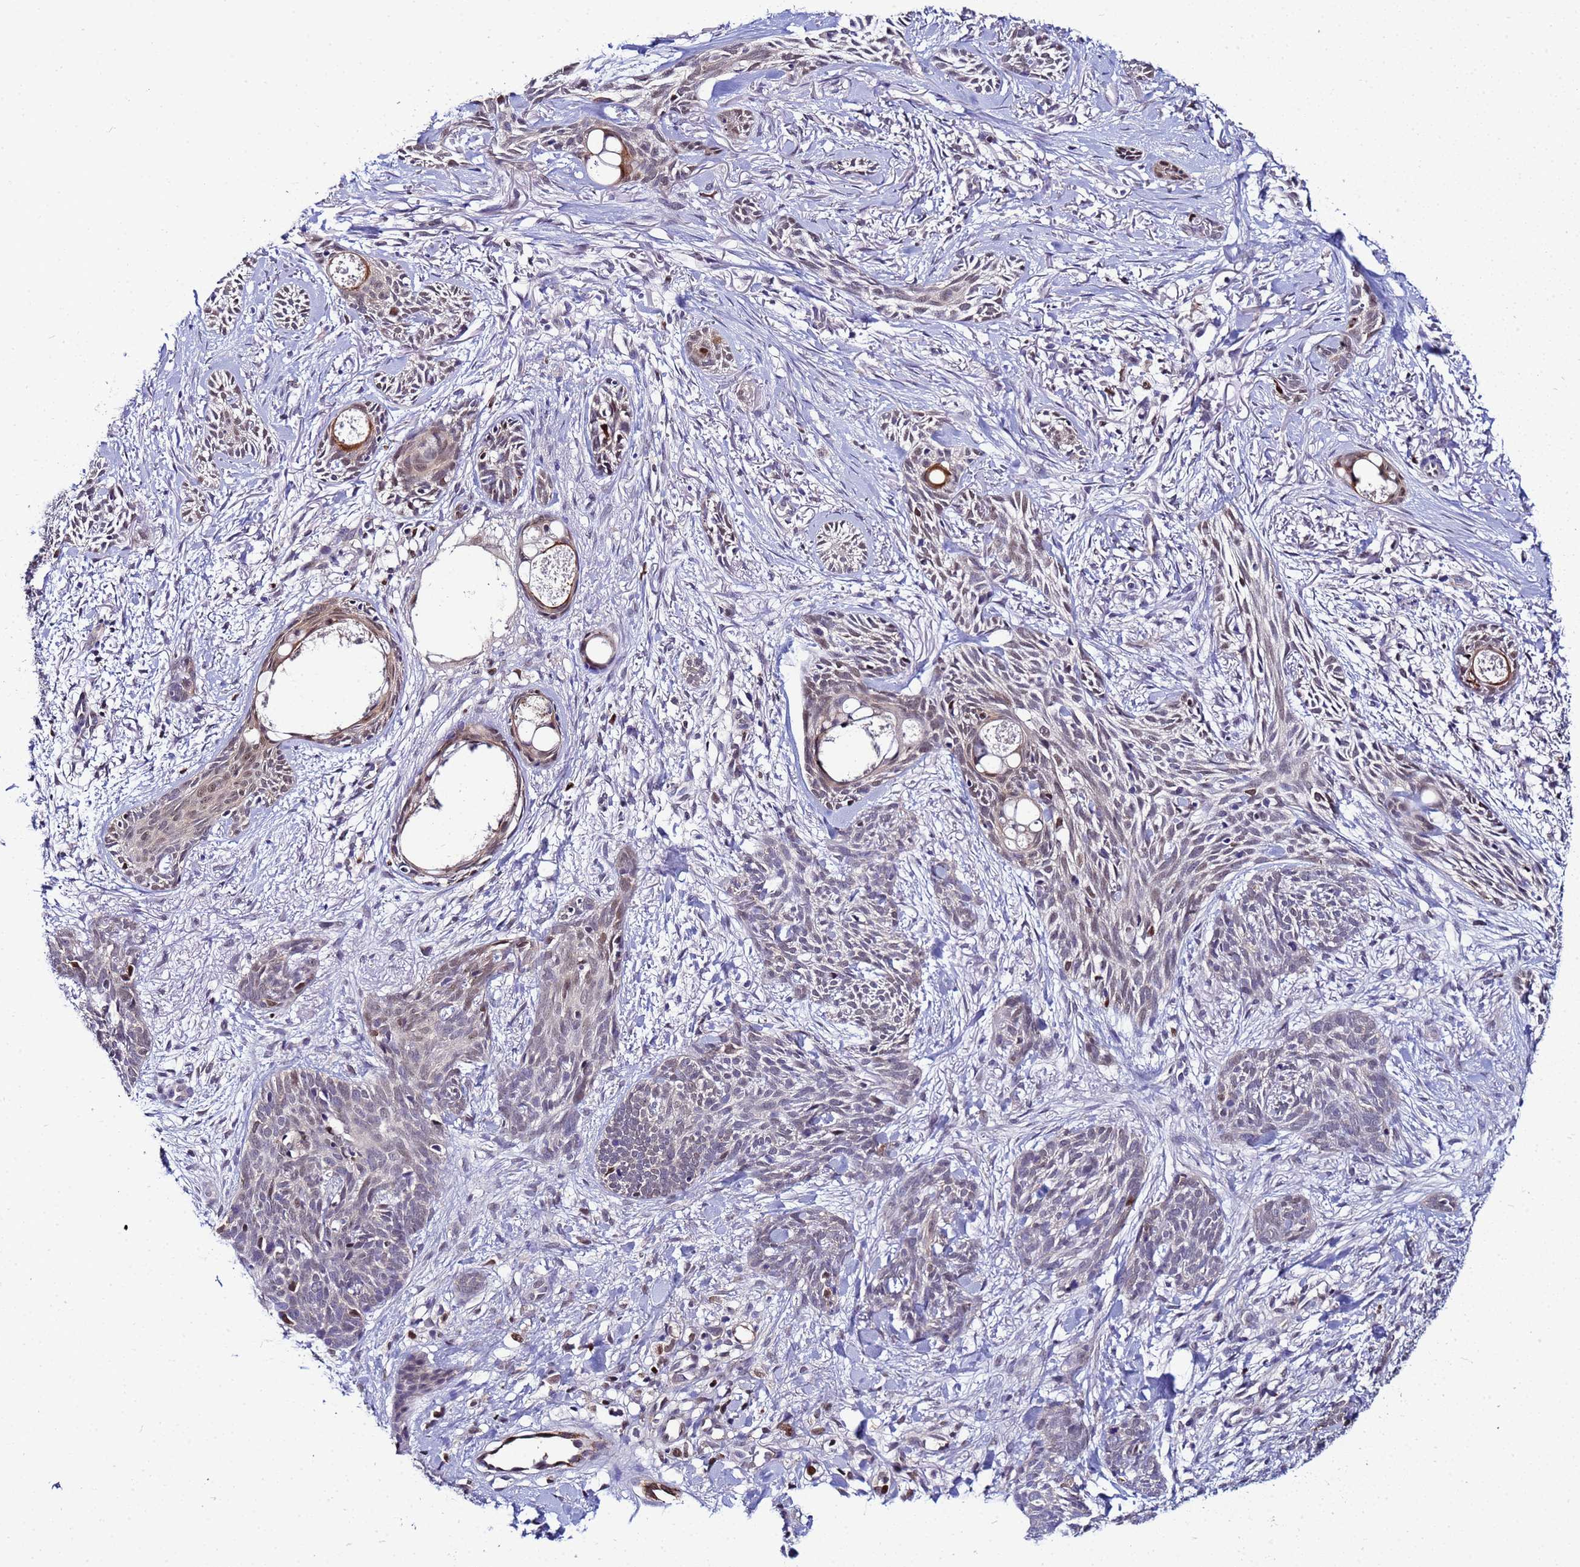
{"staining": {"intensity": "moderate", "quantity": "25%-75%", "location": "cytoplasmic/membranous,nuclear"}, "tissue": "skin cancer", "cell_type": "Tumor cells", "image_type": "cancer", "snomed": [{"axis": "morphology", "description": "Basal cell carcinoma"}, {"axis": "topography", "description": "Skin"}], "caption": "Immunohistochemical staining of human skin cancer displays medium levels of moderate cytoplasmic/membranous and nuclear protein expression in about 25%-75% of tumor cells.", "gene": "SLC25A37", "patient": {"sex": "female", "age": 59}}